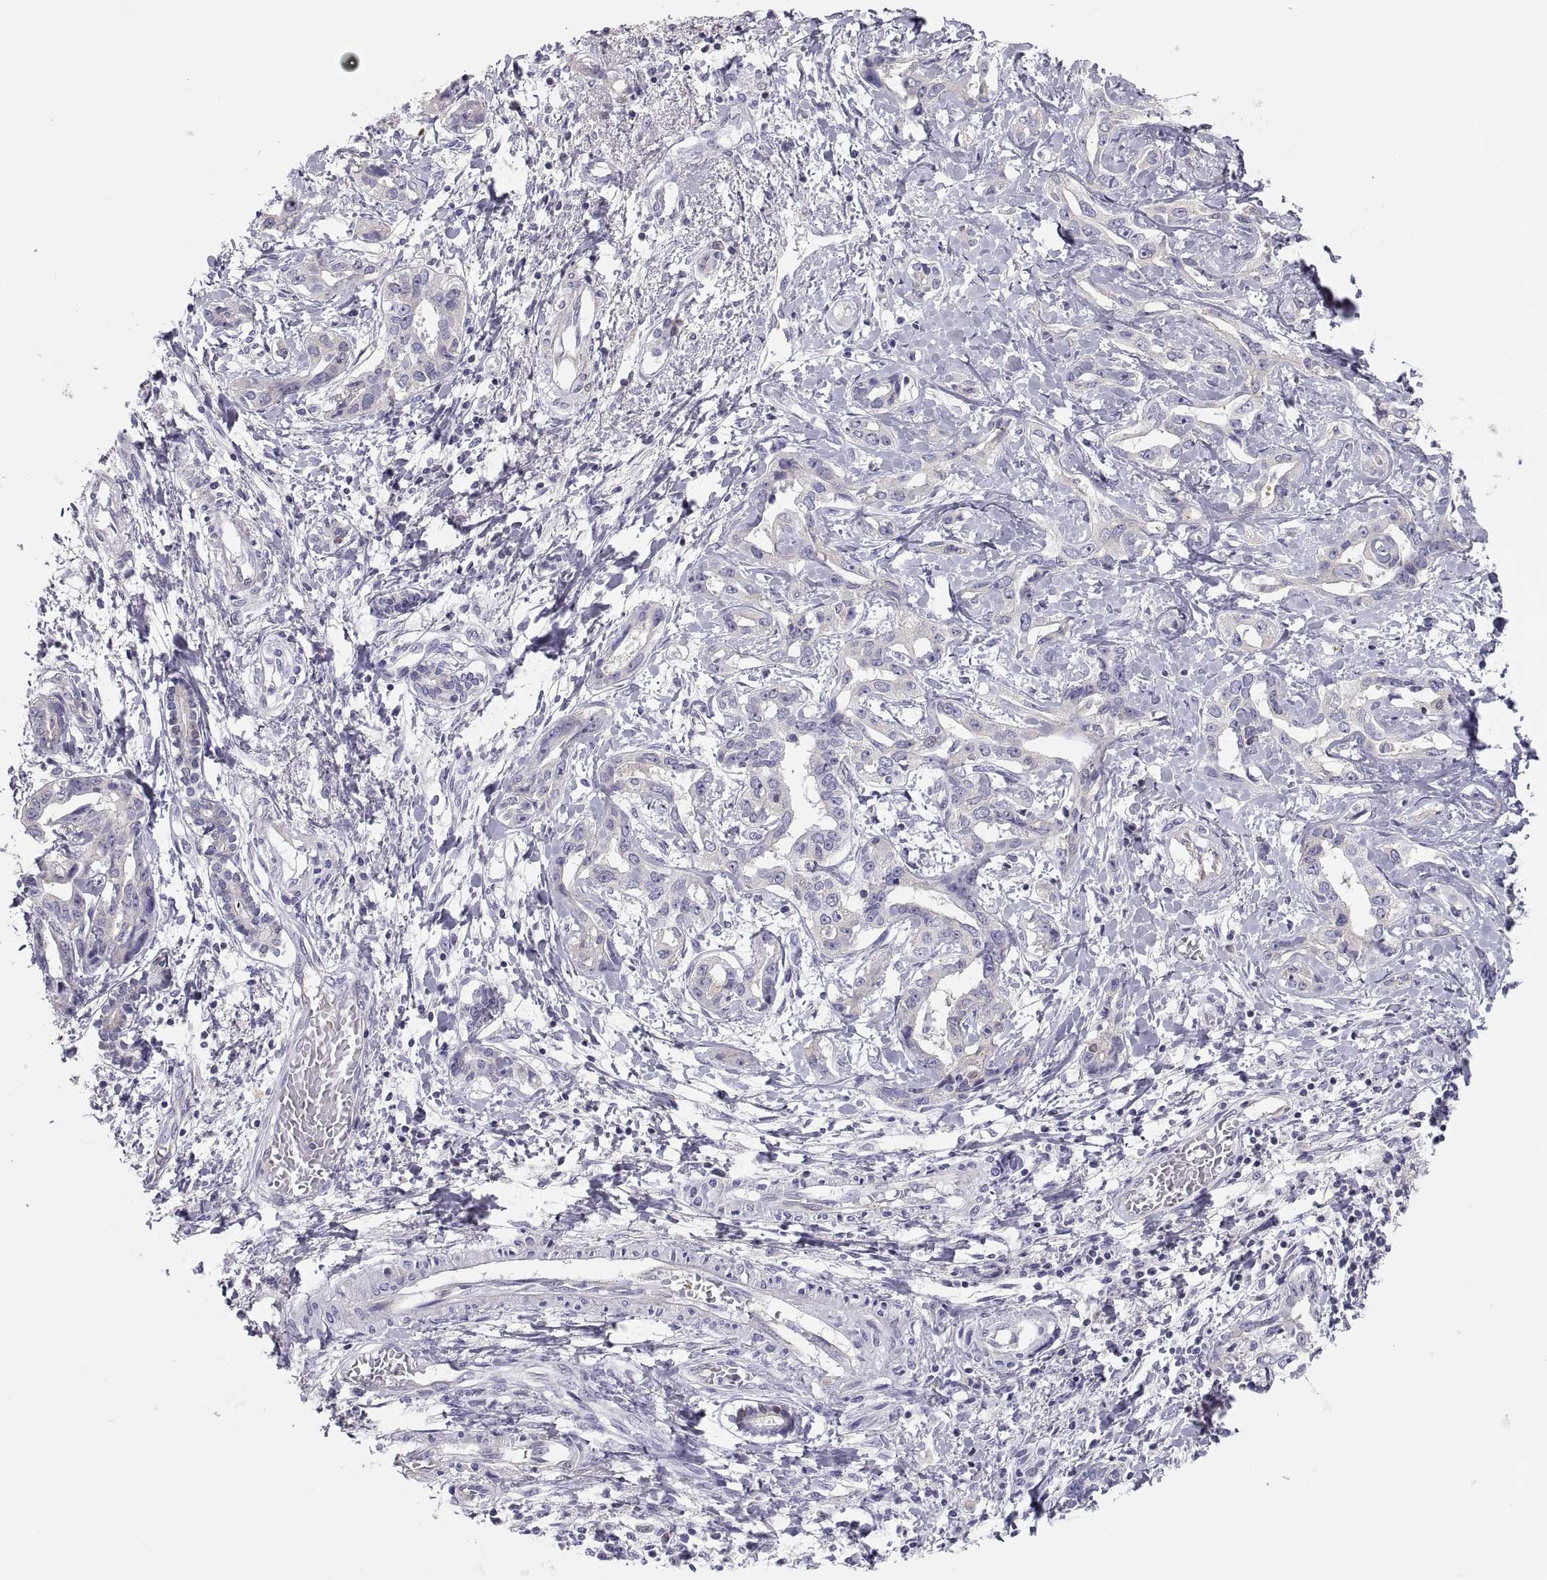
{"staining": {"intensity": "negative", "quantity": "none", "location": "none"}, "tissue": "liver cancer", "cell_type": "Tumor cells", "image_type": "cancer", "snomed": [{"axis": "morphology", "description": "Cholangiocarcinoma"}, {"axis": "topography", "description": "Liver"}], "caption": "This is a image of immunohistochemistry staining of liver cancer, which shows no staining in tumor cells.", "gene": "MAGEB2", "patient": {"sex": "male", "age": 59}}